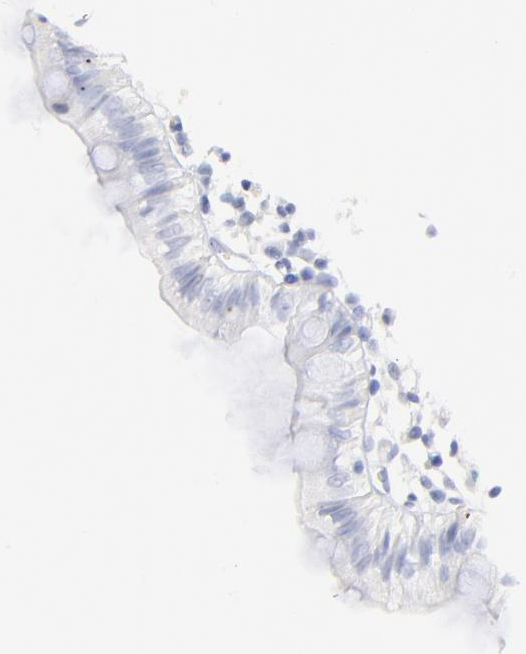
{"staining": {"intensity": "negative", "quantity": "none", "location": "none"}, "tissue": "colon", "cell_type": "Endothelial cells", "image_type": "normal", "snomed": [{"axis": "morphology", "description": "Normal tissue, NOS"}, {"axis": "topography", "description": "Colon"}], "caption": "The photomicrograph shows no significant staining in endothelial cells of colon.", "gene": "S100A12", "patient": {"sex": "male", "age": 14}}